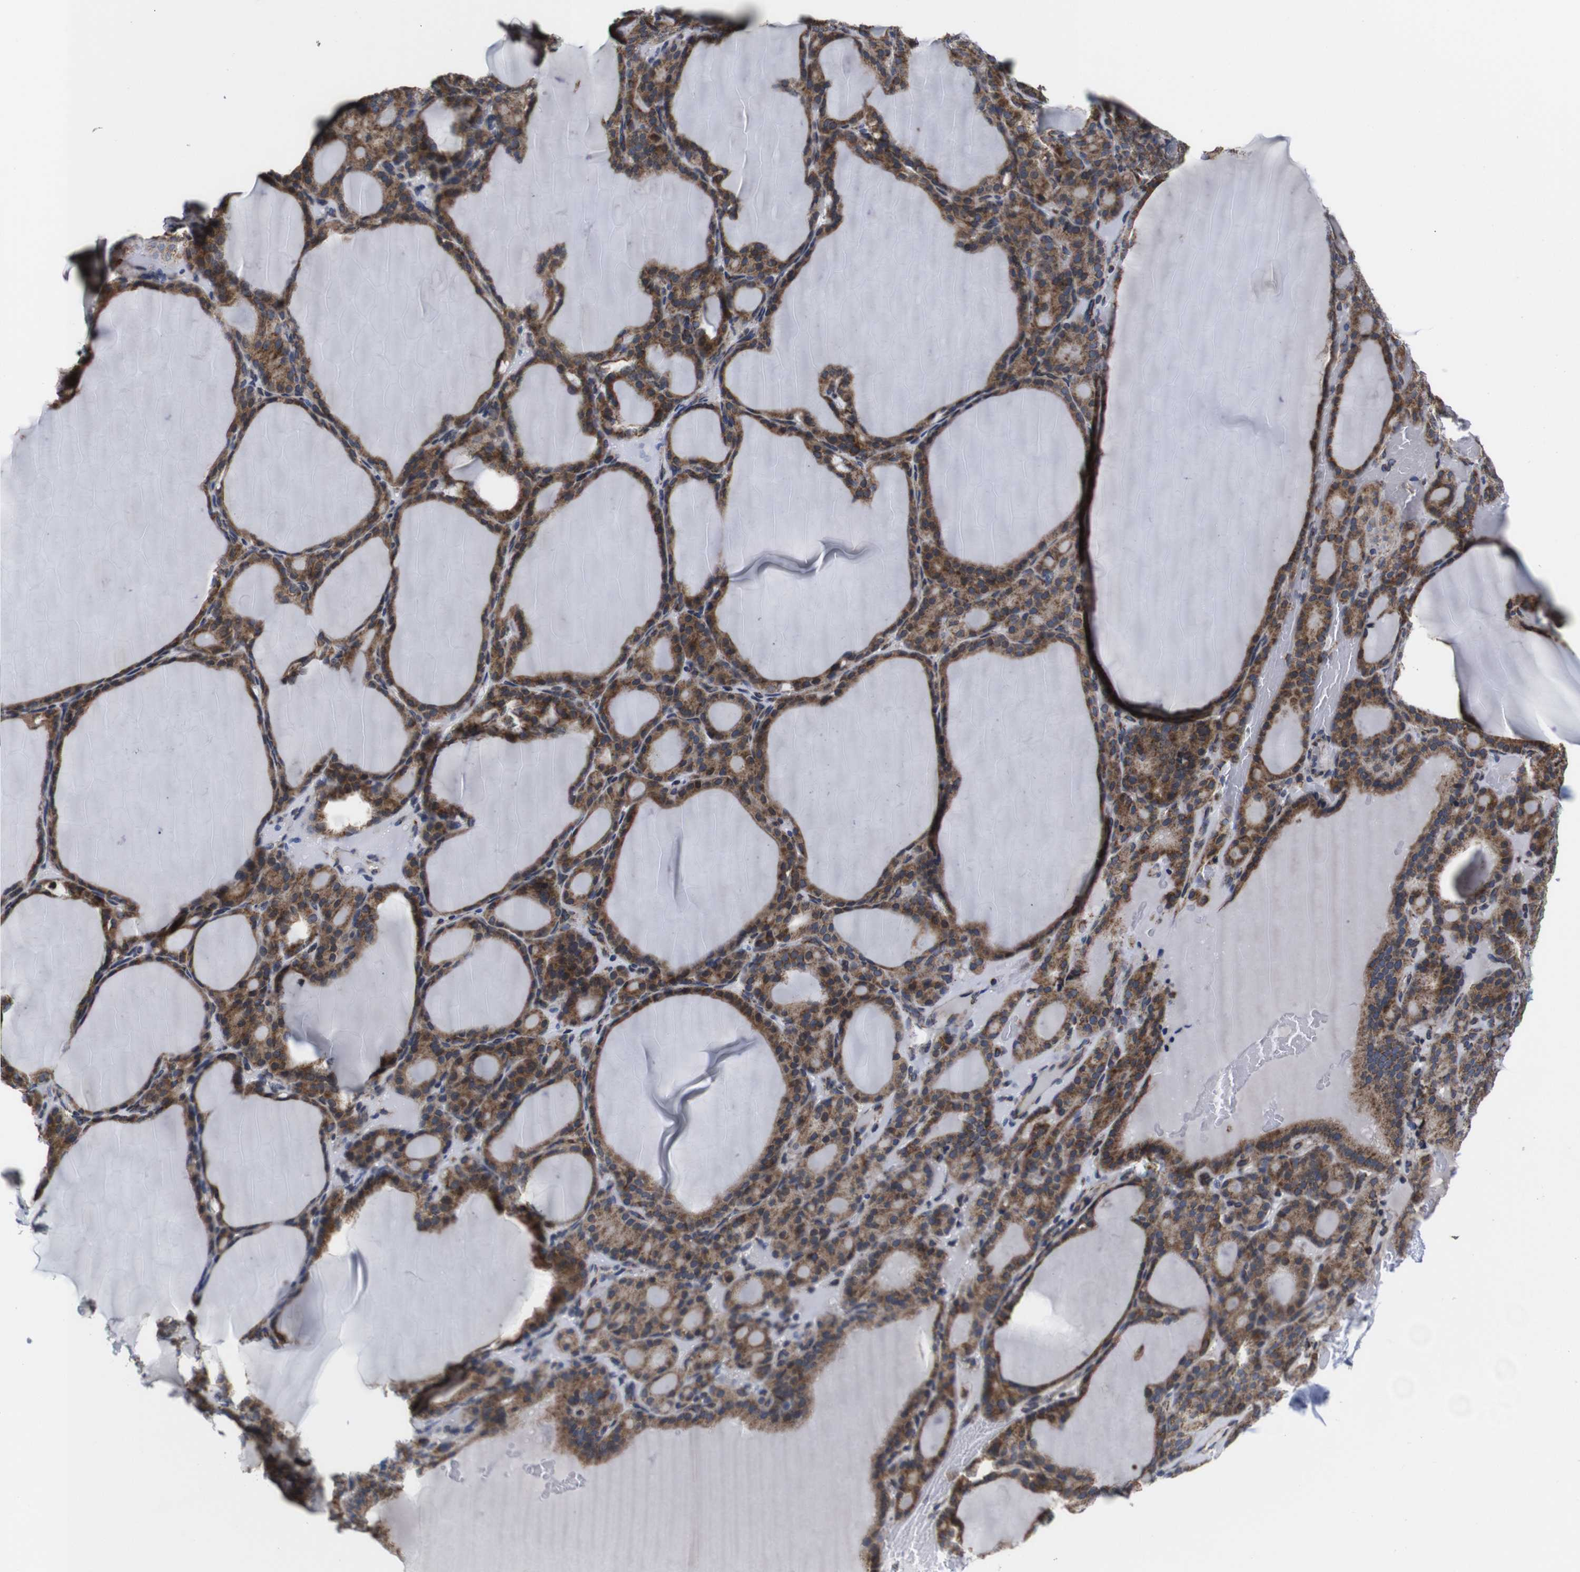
{"staining": {"intensity": "moderate", "quantity": ">75%", "location": "cytoplasmic/membranous"}, "tissue": "thyroid gland", "cell_type": "Glandular cells", "image_type": "normal", "snomed": [{"axis": "morphology", "description": "Normal tissue, NOS"}, {"axis": "topography", "description": "Thyroid gland"}], "caption": "IHC micrograph of benign thyroid gland: thyroid gland stained using IHC displays medium levels of moderate protein expression localized specifically in the cytoplasmic/membranous of glandular cells, appearing as a cytoplasmic/membranous brown color.", "gene": "C17orf80", "patient": {"sex": "female", "age": 28}}